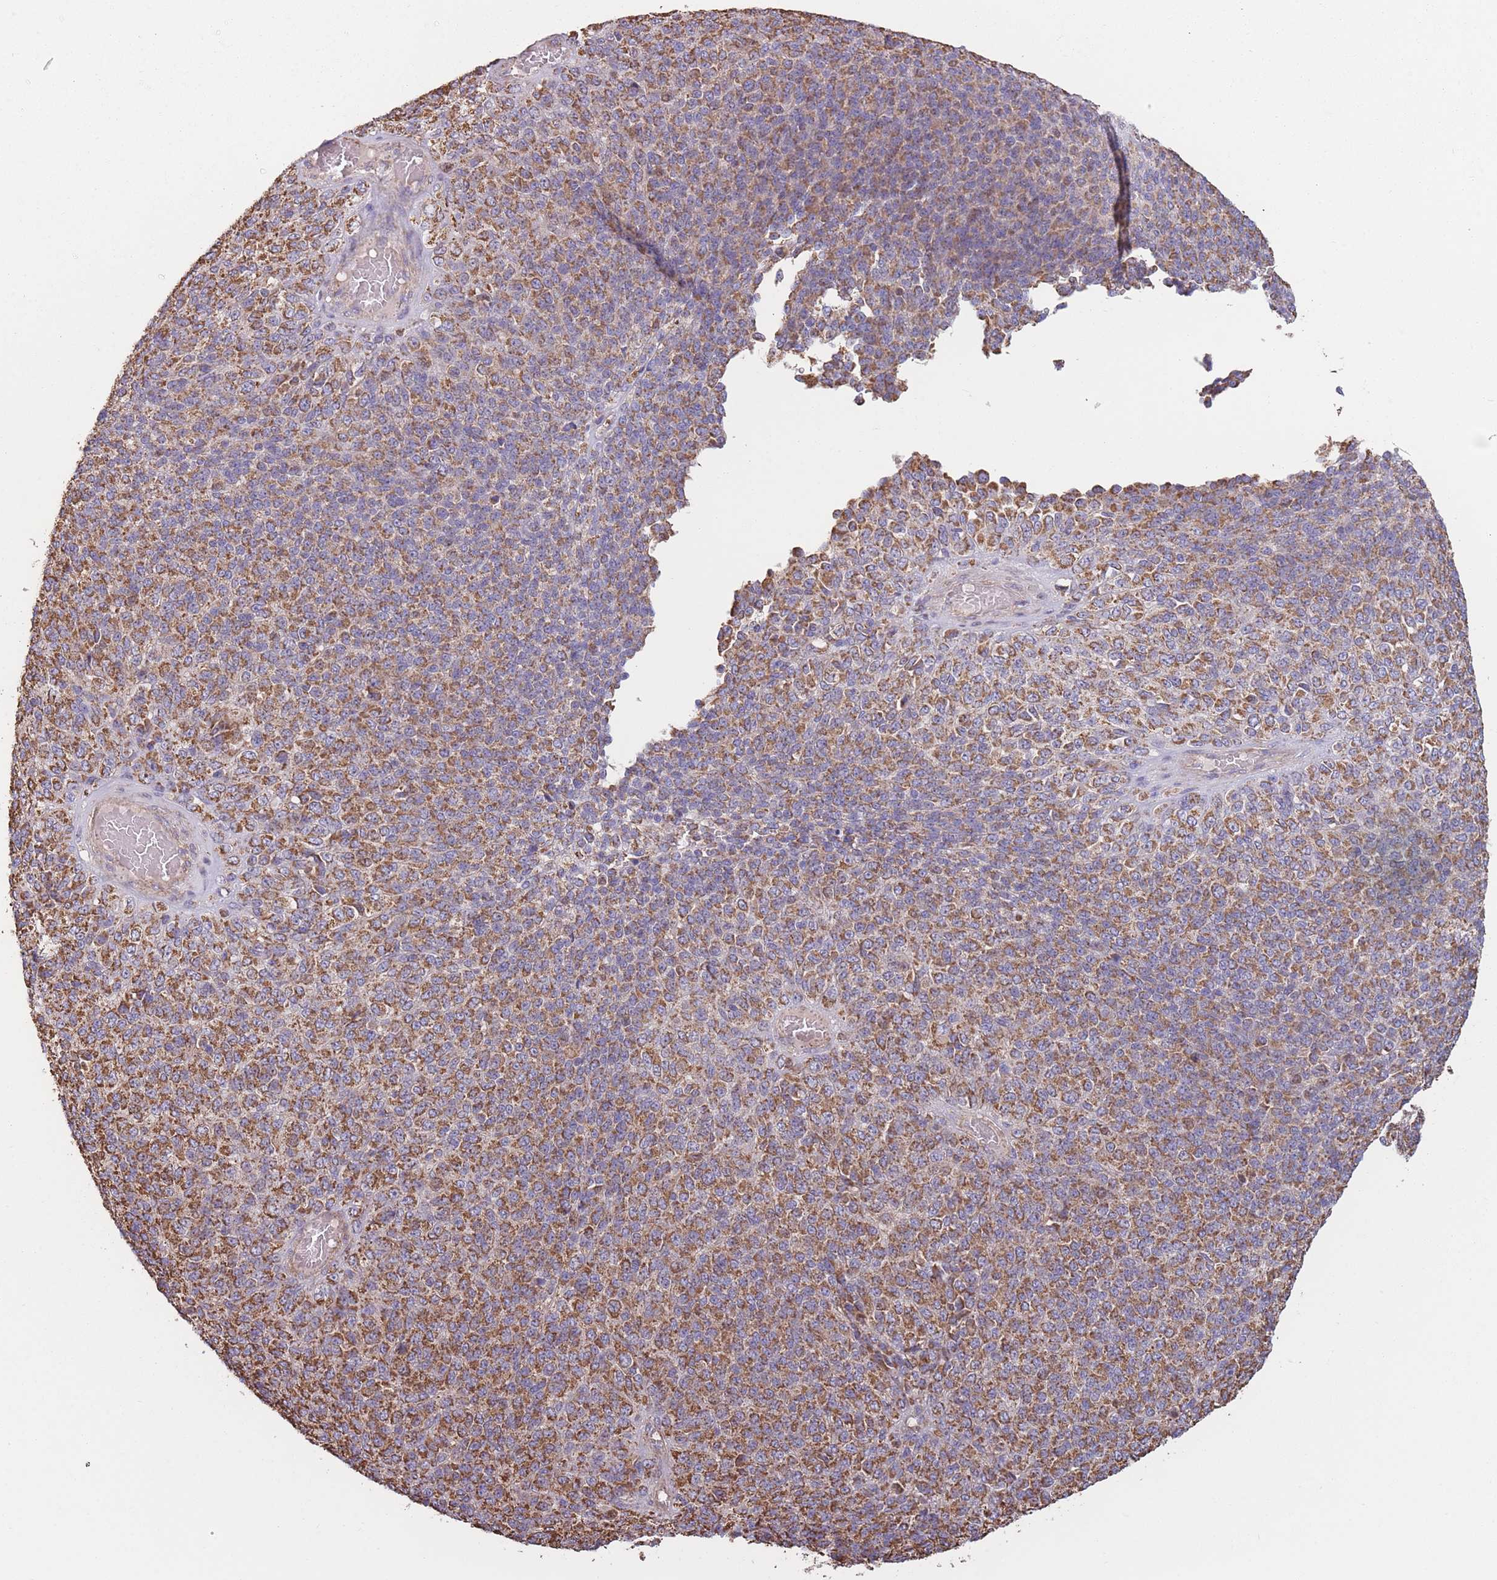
{"staining": {"intensity": "moderate", "quantity": ">75%", "location": "cytoplasmic/membranous"}, "tissue": "melanoma", "cell_type": "Tumor cells", "image_type": "cancer", "snomed": [{"axis": "morphology", "description": "Malignant melanoma, Metastatic site"}, {"axis": "topography", "description": "Brain"}], "caption": "Immunohistochemical staining of human melanoma demonstrates moderate cytoplasmic/membranous protein expression in approximately >75% of tumor cells.", "gene": "KIF16B", "patient": {"sex": "female", "age": 56}}